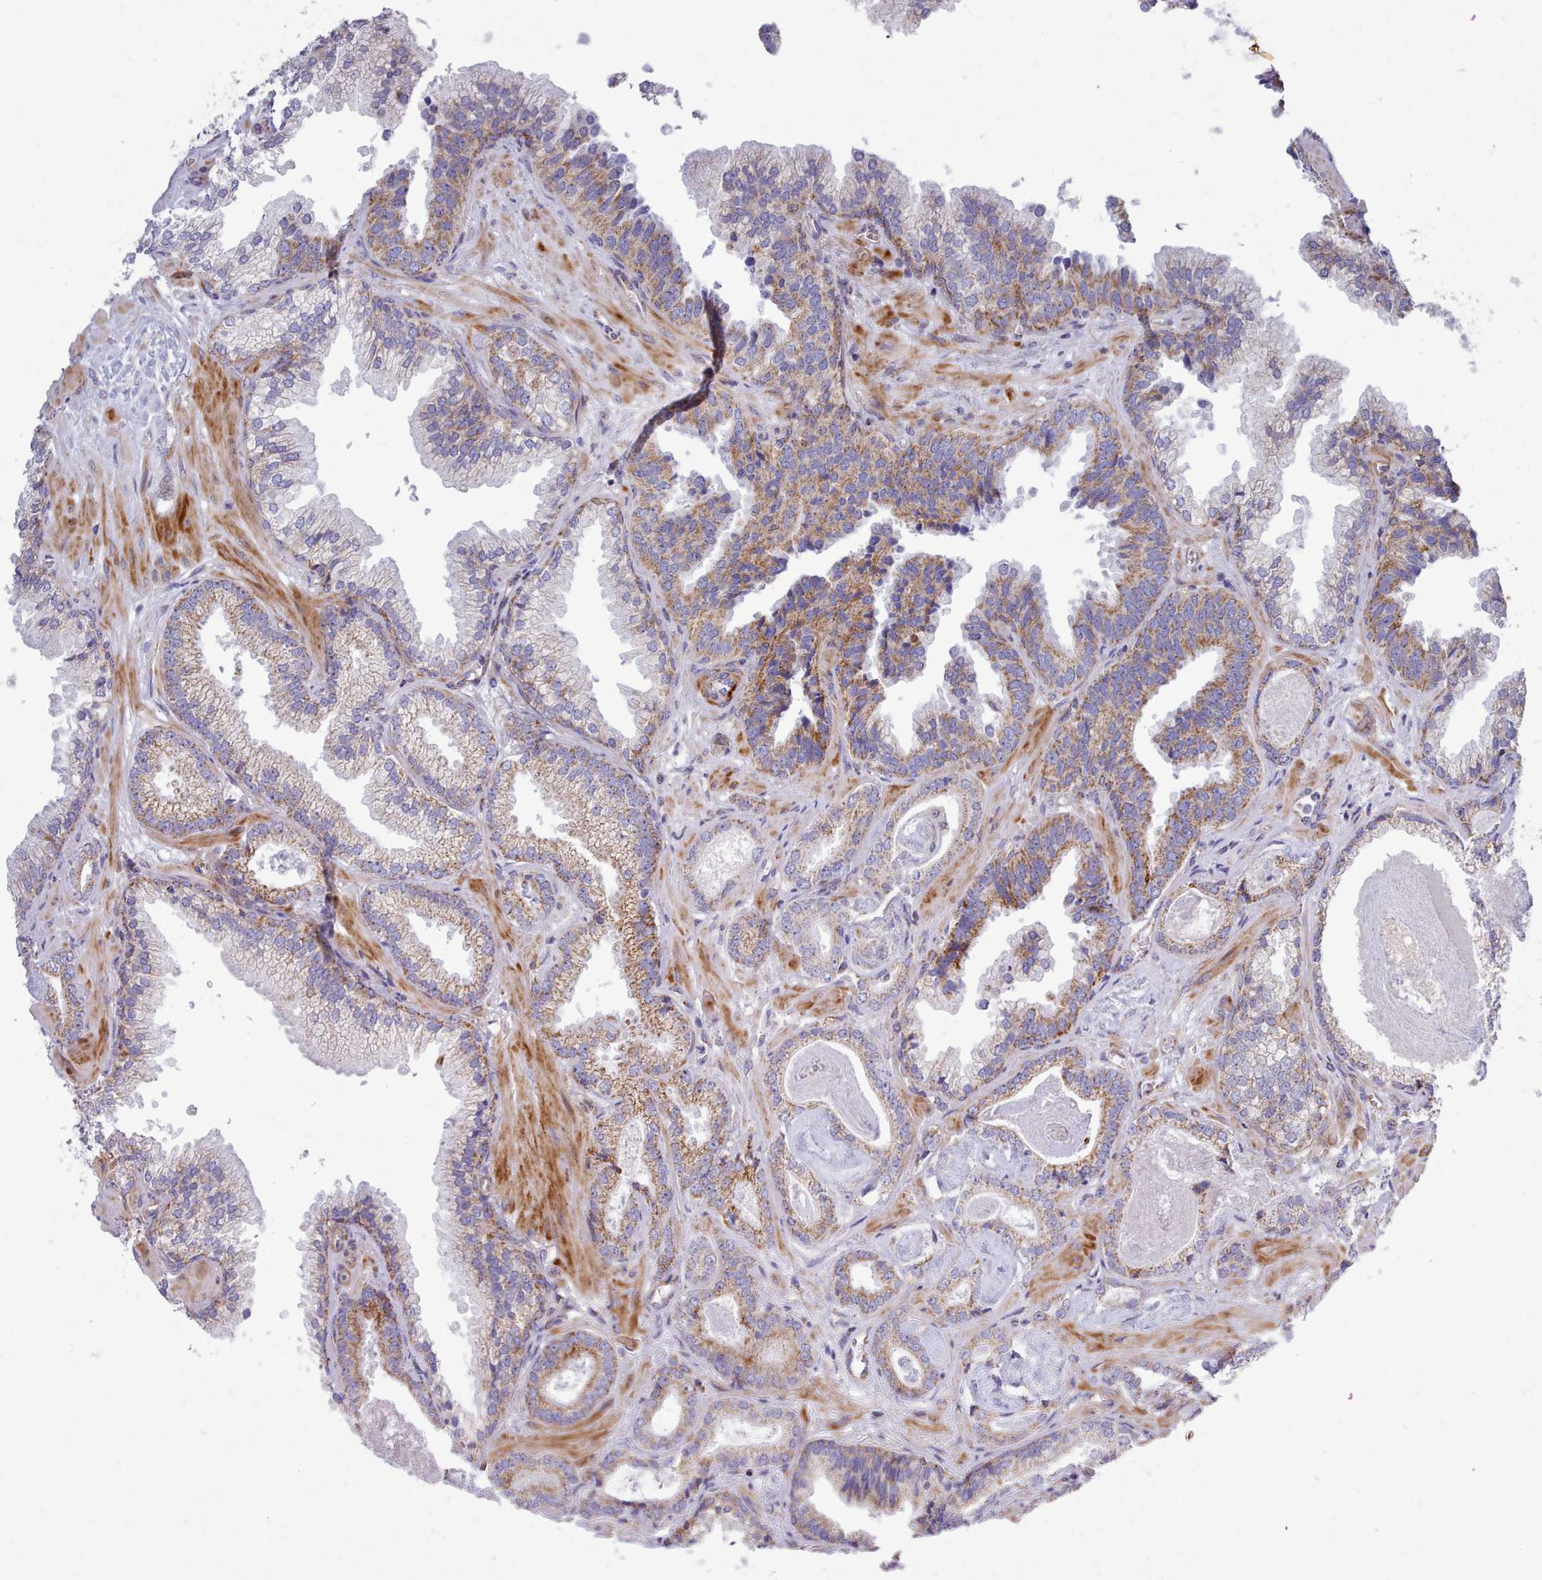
{"staining": {"intensity": "moderate", "quantity": ">75%", "location": "cytoplasmic/membranous"}, "tissue": "prostate cancer", "cell_type": "Tumor cells", "image_type": "cancer", "snomed": [{"axis": "morphology", "description": "Adenocarcinoma, Low grade"}, {"axis": "topography", "description": "Prostate"}], "caption": "The histopathology image shows a brown stain indicating the presence of a protein in the cytoplasmic/membranous of tumor cells in prostate cancer (adenocarcinoma (low-grade)).", "gene": "MRPL21", "patient": {"sex": "male", "age": 60}}